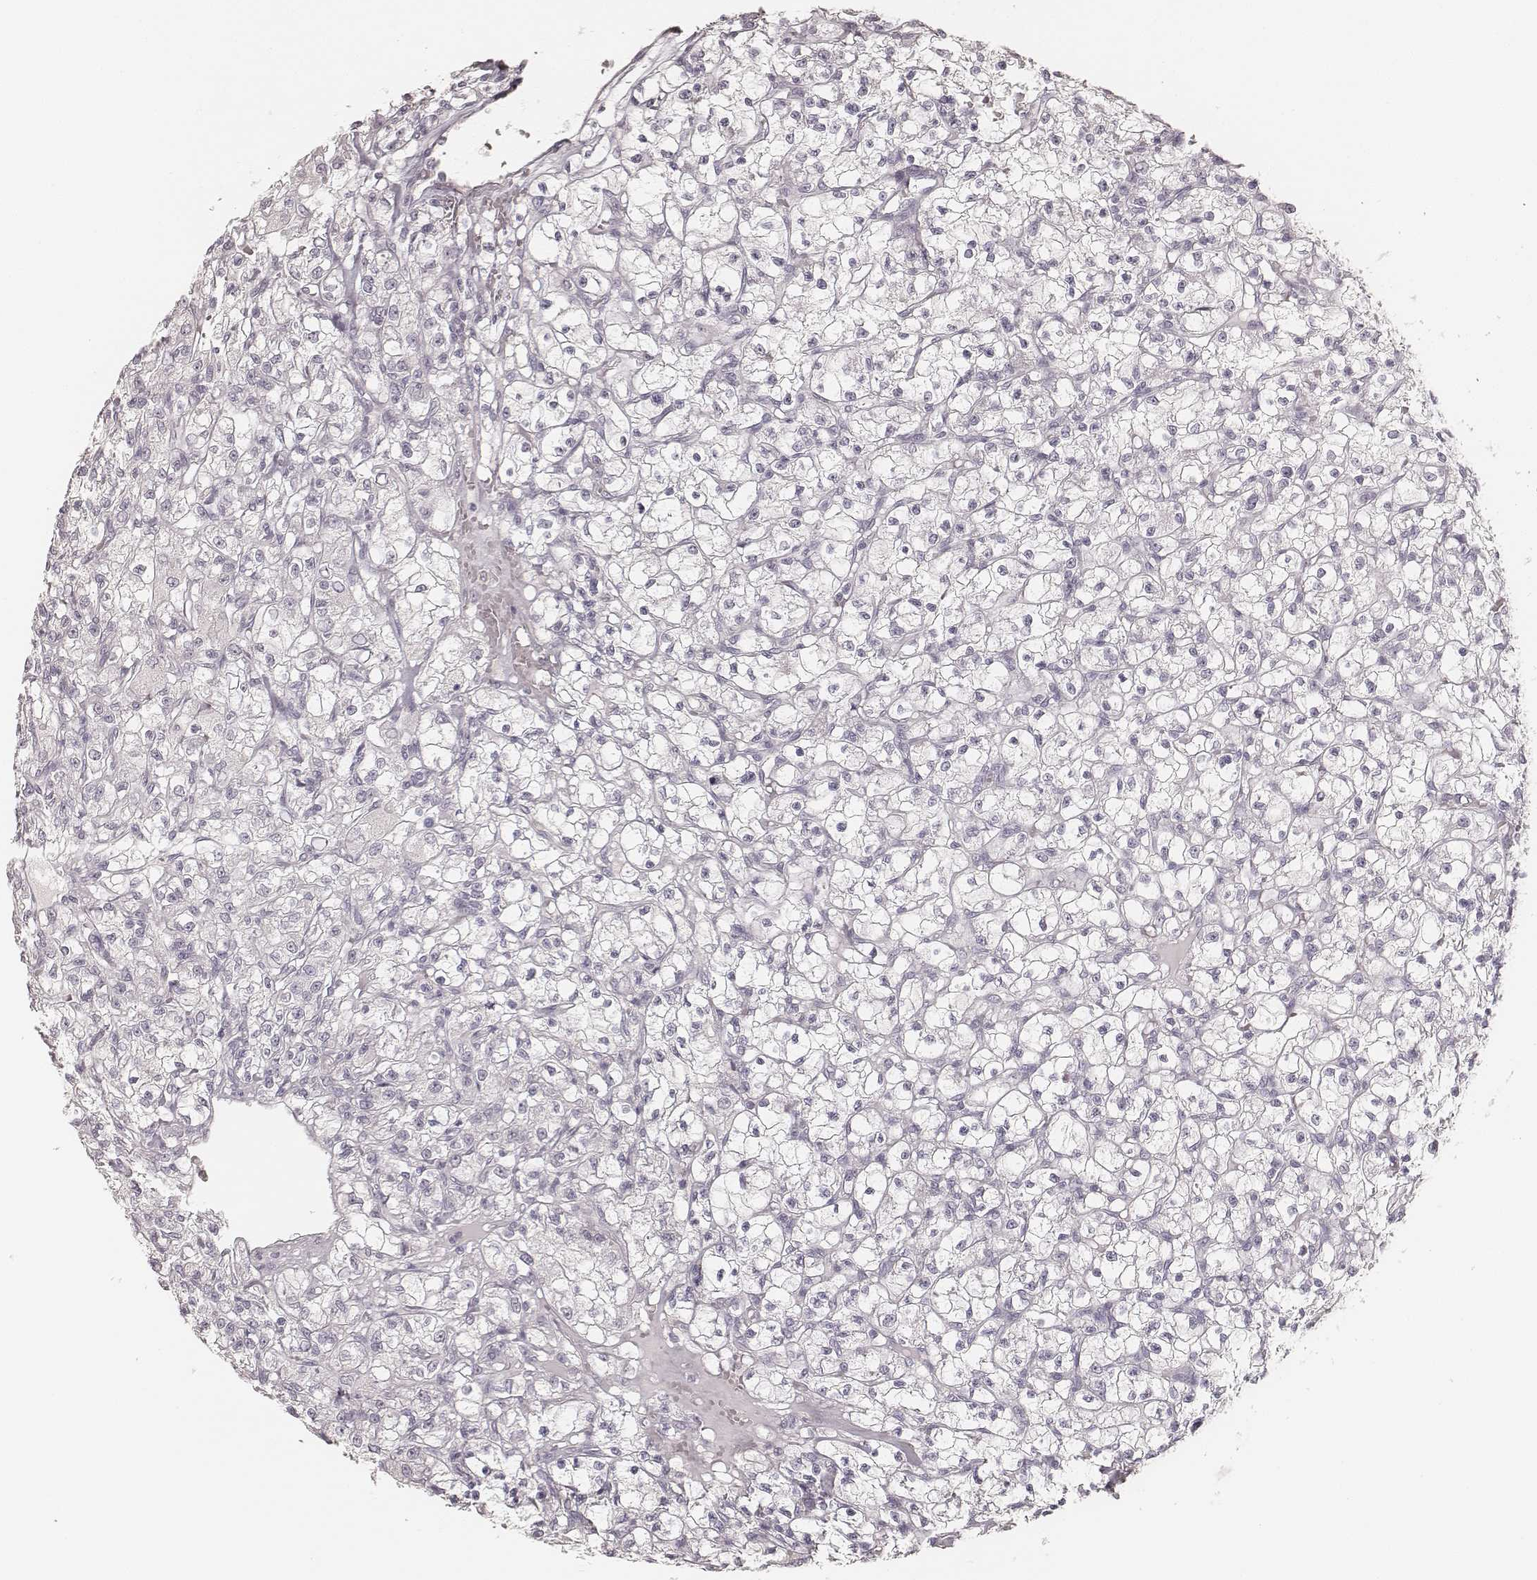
{"staining": {"intensity": "negative", "quantity": "none", "location": "none"}, "tissue": "renal cancer", "cell_type": "Tumor cells", "image_type": "cancer", "snomed": [{"axis": "morphology", "description": "Adenocarcinoma, NOS"}, {"axis": "topography", "description": "Kidney"}], "caption": "Immunohistochemical staining of renal adenocarcinoma reveals no significant staining in tumor cells. (Brightfield microscopy of DAB (3,3'-diaminobenzidine) immunohistochemistry (IHC) at high magnification).", "gene": "KRT72", "patient": {"sex": "female", "age": 59}}